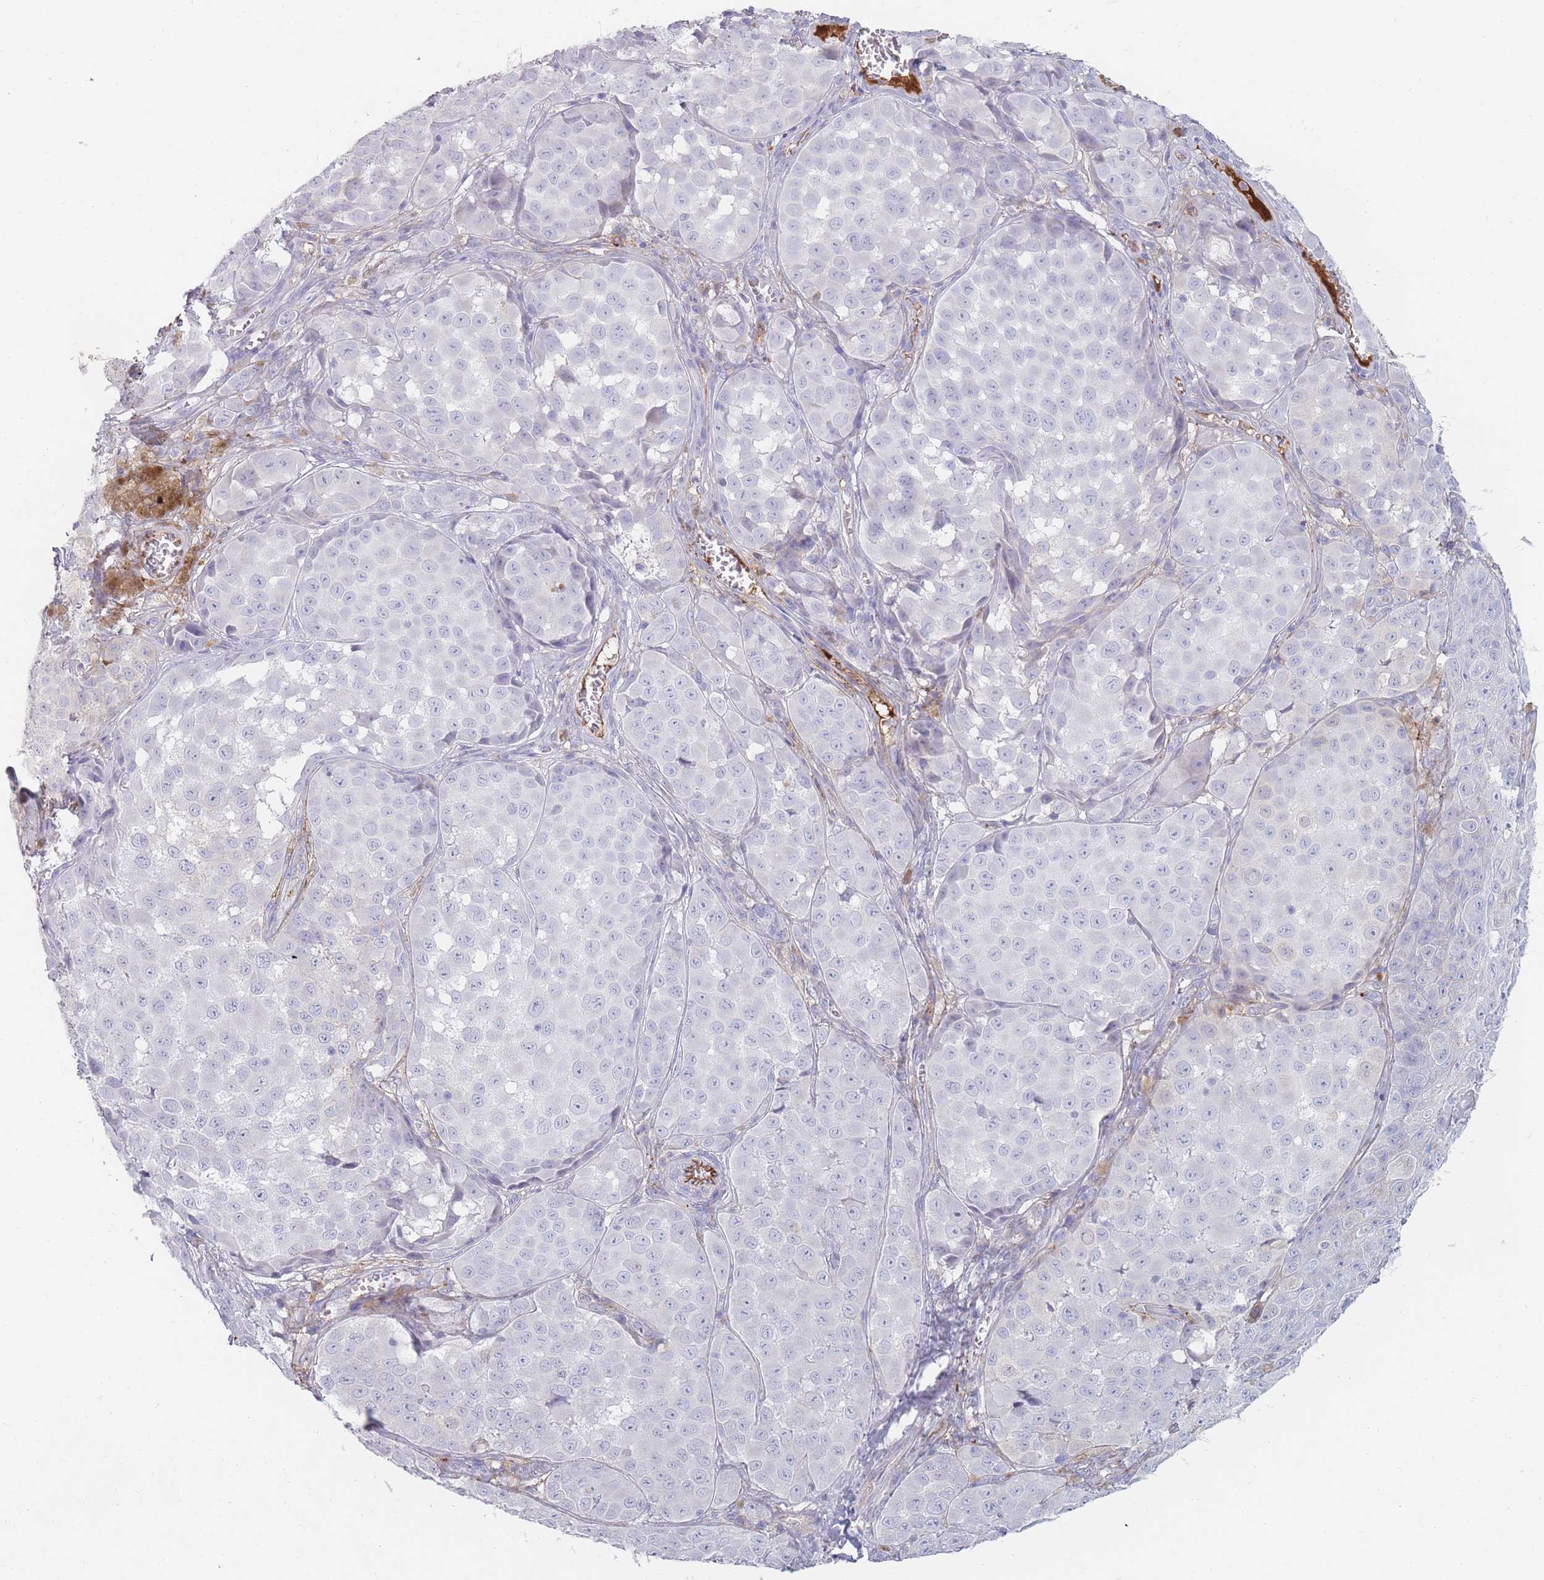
{"staining": {"intensity": "negative", "quantity": "none", "location": "none"}, "tissue": "melanoma", "cell_type": "Tumor cells", "image_type": "cancer", "snomed": [{"axis": "morphology", "description": "Malignant melanoma, NOS"}, {"axis": "topography", "description": "Skin"}], "caption": "This is an immunohistochemistry histopathology image of malignant melanoma. There is no positivity in tumor cells.", "gene": "PRG4", "patient": {"sex": "male", "age": 64}}